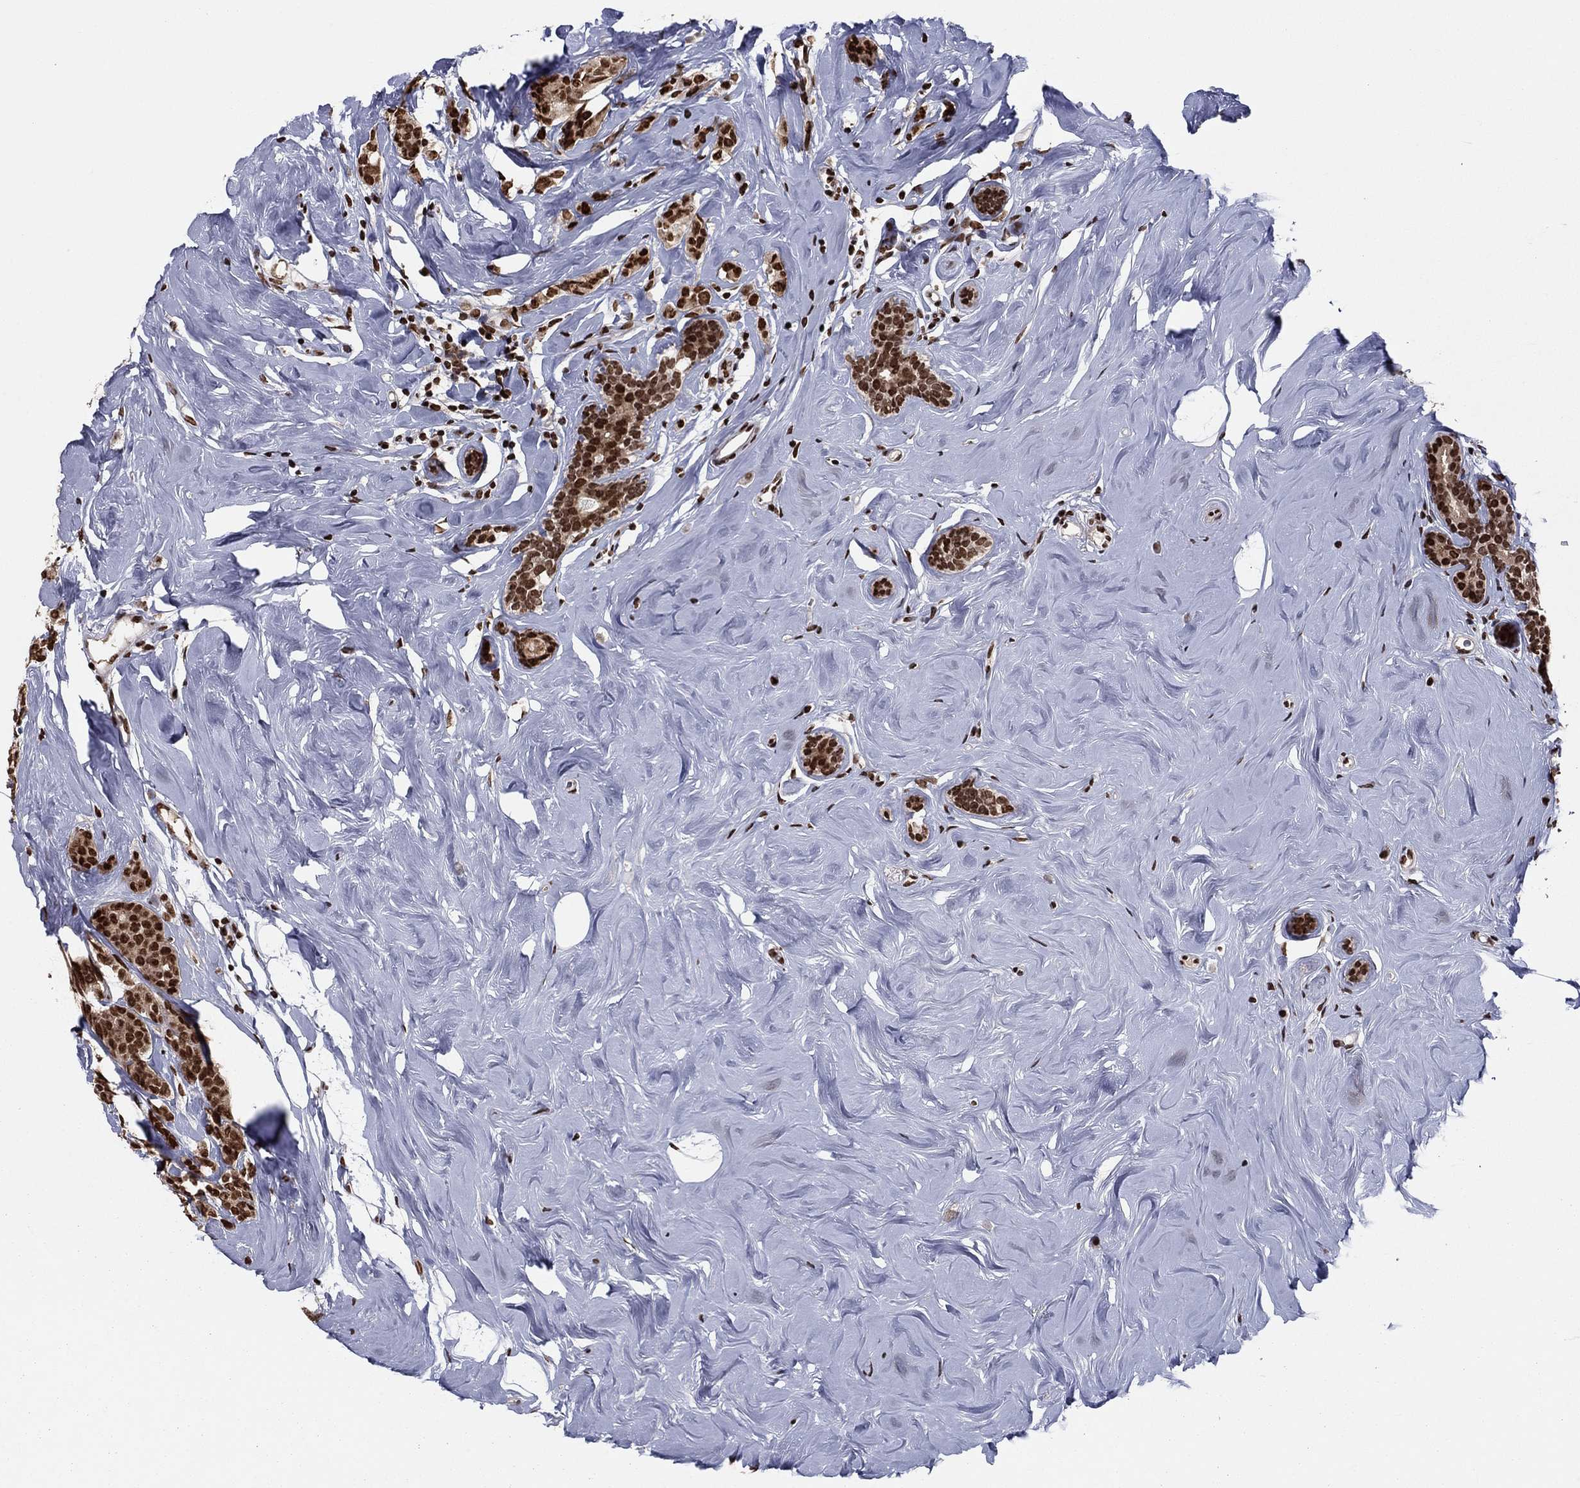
{"staining": {"intensity": "strong", "quantity": ">75%", "location": "nuclear"}, "tissue": "breast cancer", "cell_type": "Tumor cells", "image_type": "cancer", "snomed": [{"axis": "morphology", "description": "Lobular carcinoma"}, {"axis": "topography", "description": "Breast"}], "caption": "Approximately >75% of tumor cells in breast cancer (lobular carcinoma) exhibit strong nuclear protein expression as visualized by brown immunohistochemical staining.", "gene": "USP54", "patient": {"sex": "female", "age": 49}}